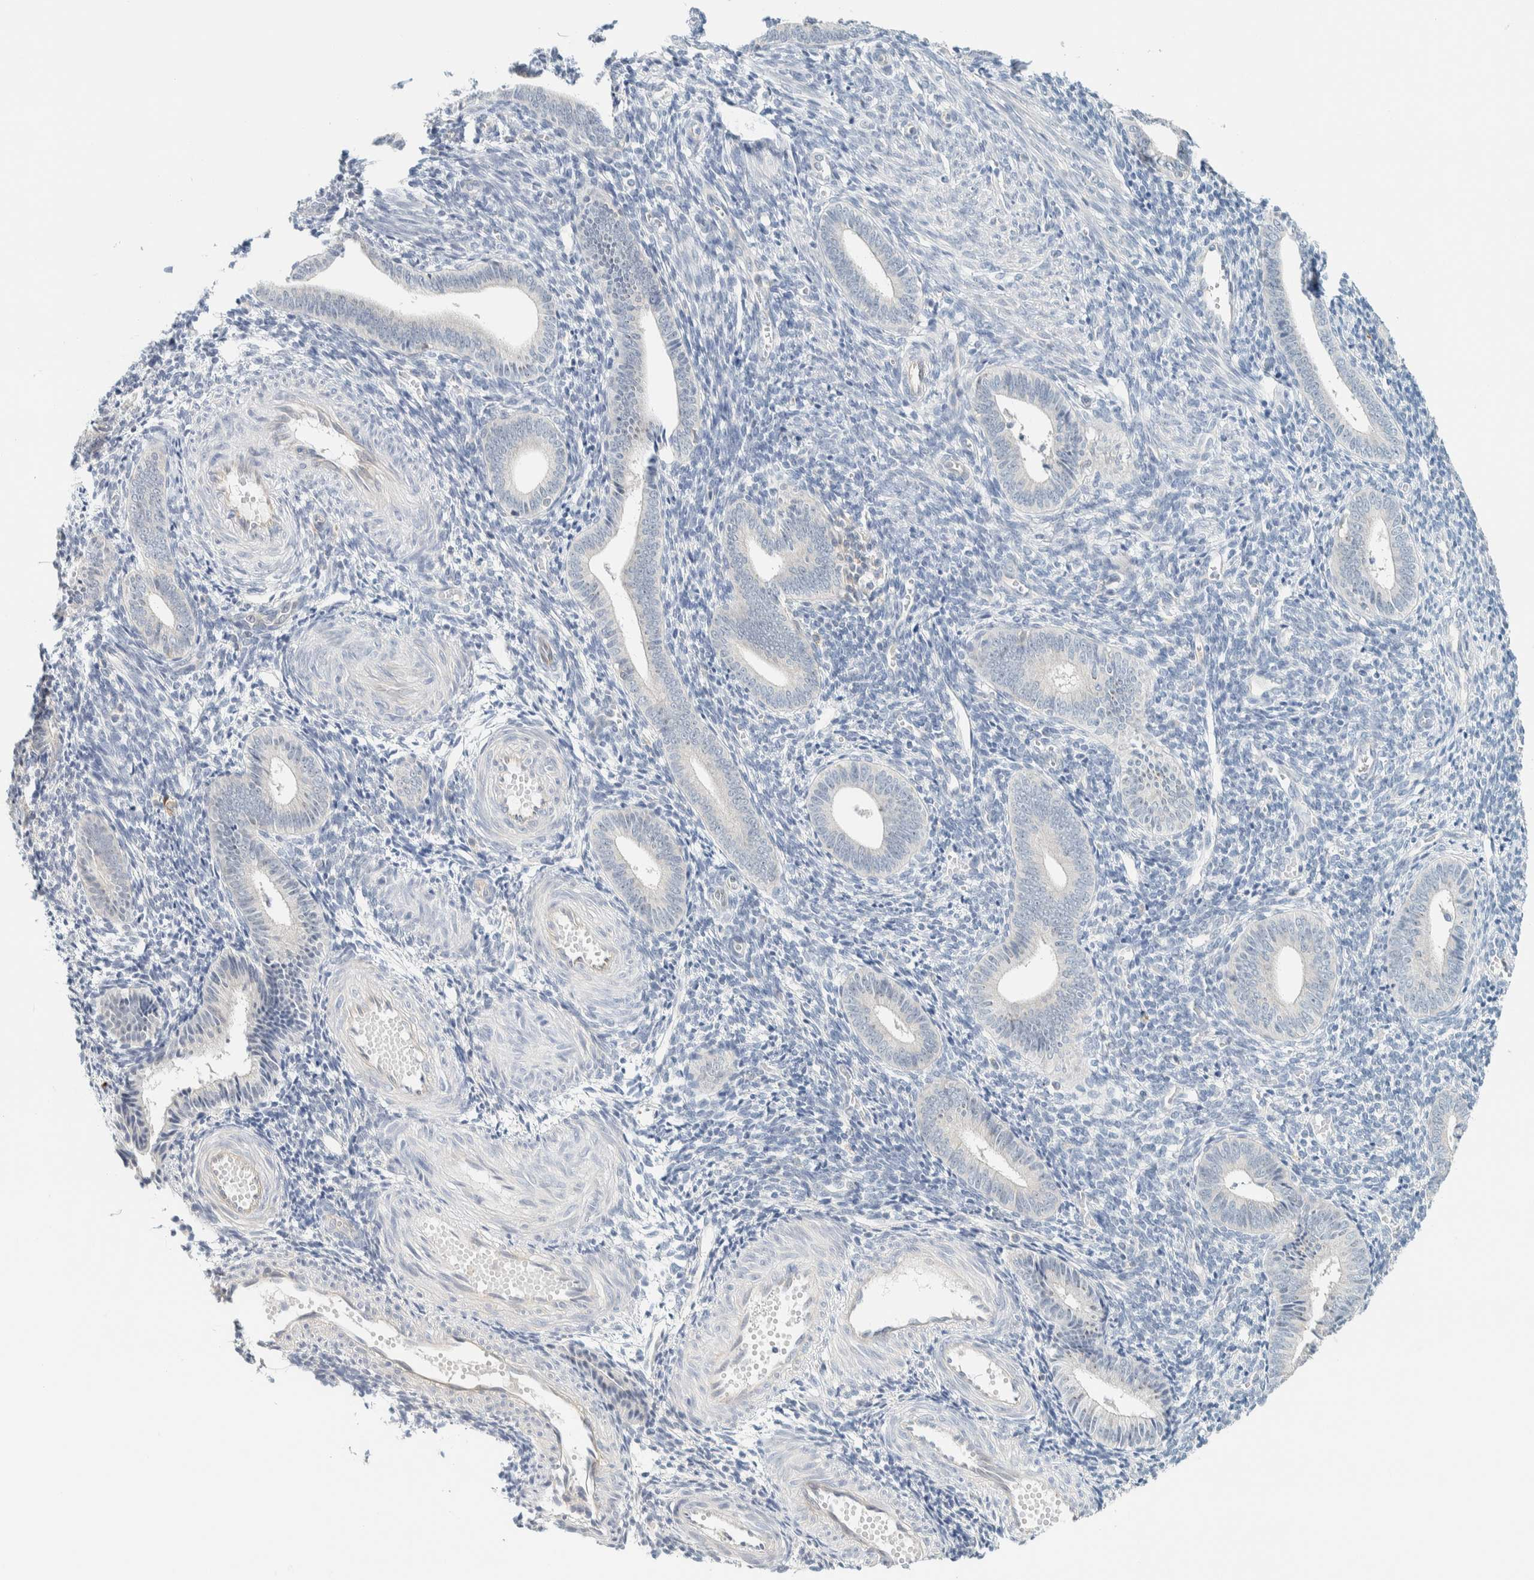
{"staining": {"intensity": "negative", "quantity": "none", "location": "none"}, "tissue": "endometrium", "cell_type": "Cells in endometrial stroma", "image_type": "normal", "snomed": [{"axis": "morphology", "description": "Normal tissue, NOS"}, {"axis": "topography", "description": "Uterus"}, {"axis": "topography", "description": "Endometrium"}], "caption": "Photomicrograph shows no protein positivity in cells in endometrial stroma of normal endometrium.", "gene": "NDE1", "patient": {"sex": "female", "age": 33}}